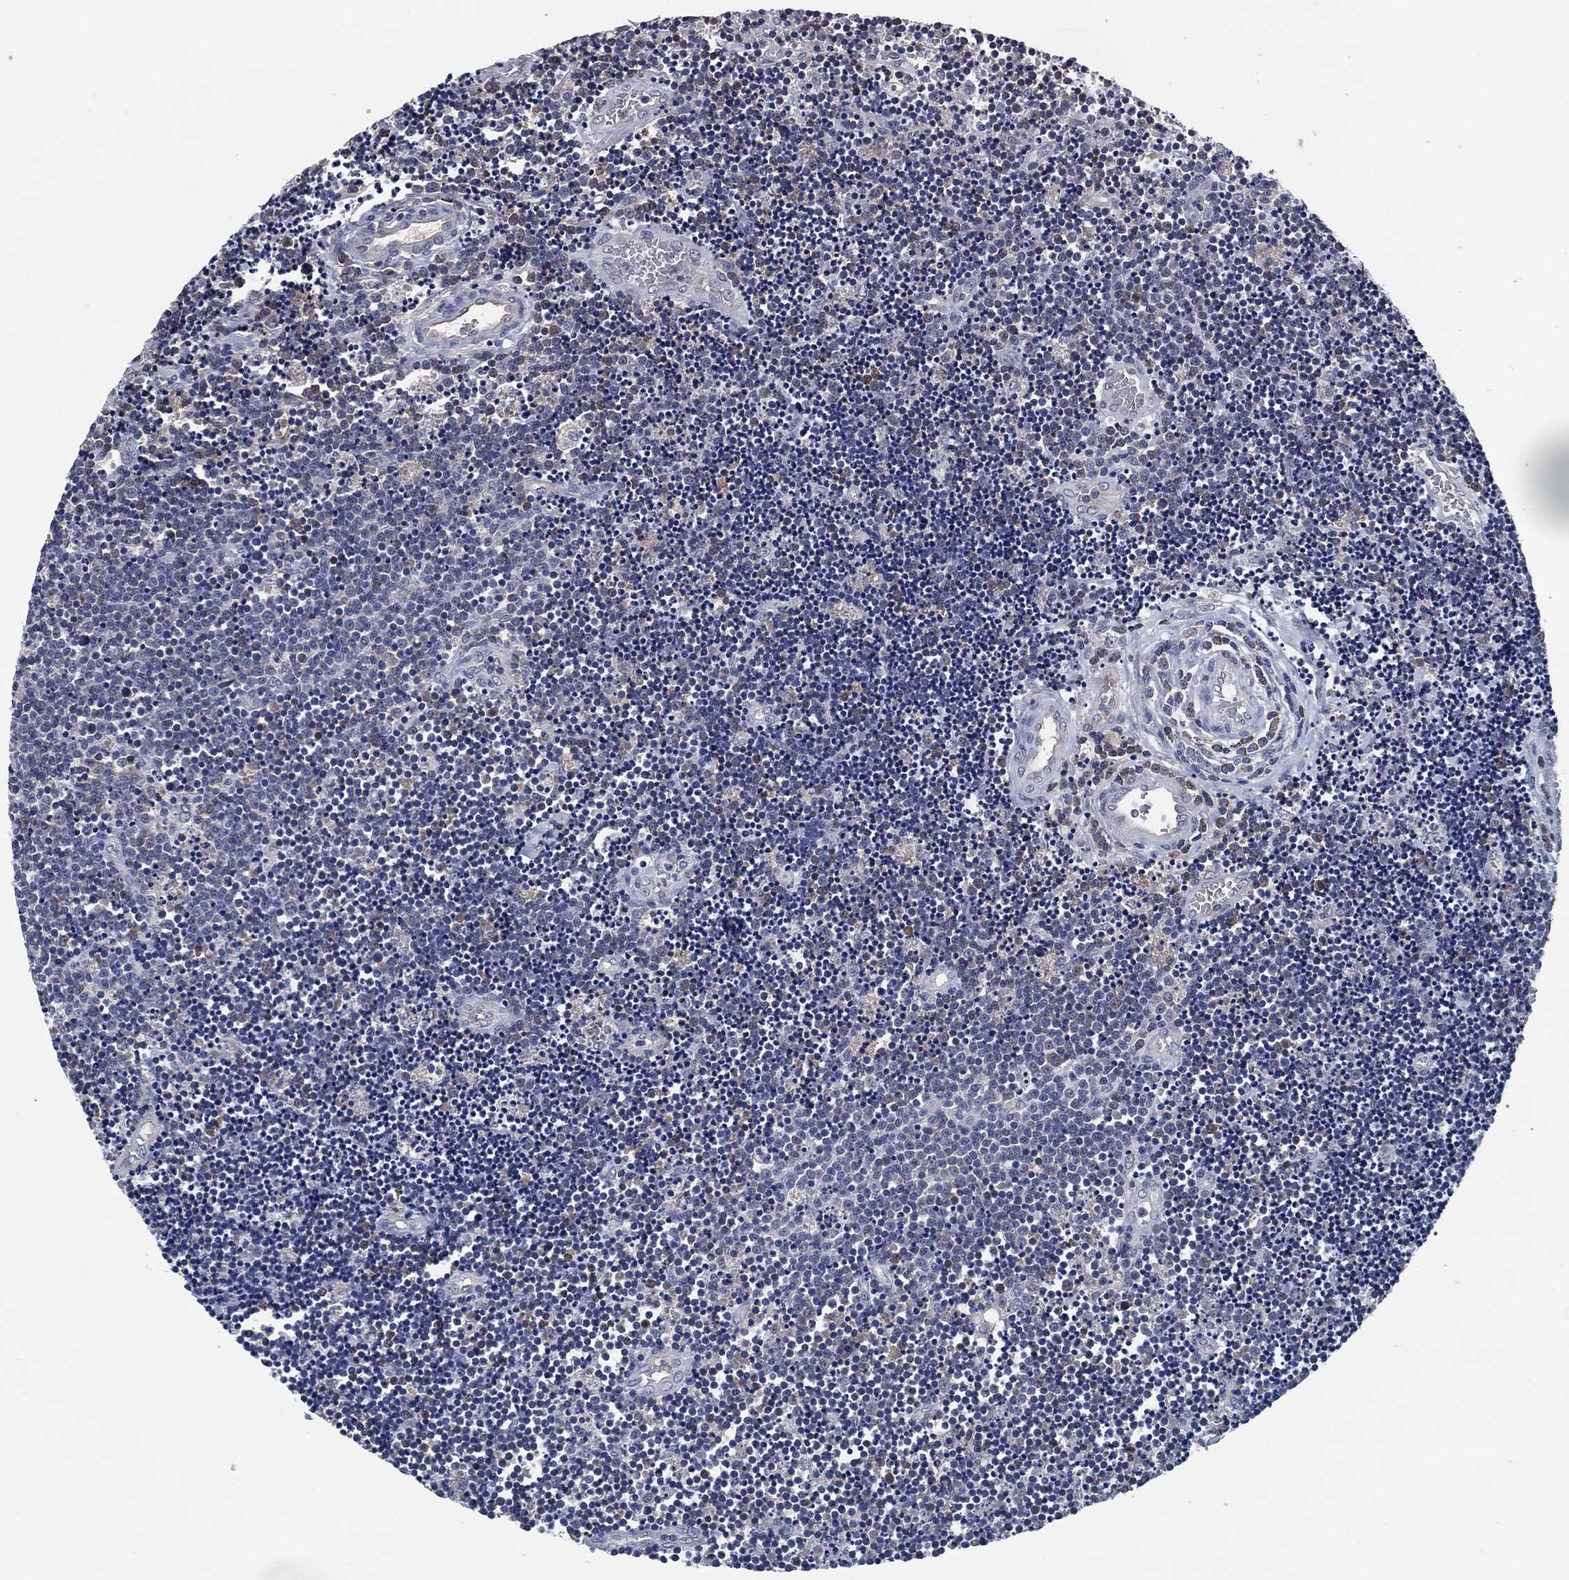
{"staining": {"intensity": "moderate", "quantity": "<25%", "location": "cytoplasmic/membranous"}, "tissue": "lymphoma", "cell_type": "Tumor cells", "image_type": "cancer", "snomed": [{"axis": "morphology", "description": "Malignant lymphoma, non-Hodgkin's type, Low grade"}, {"axis": "topography", "description": "Brain"}], "caption": "High-power microscopy captured an immunohistochemistry image of lymphoma, revealing moderate cytoplasmic/membranous positivity in approximately <25% of tumor cells.", "gene": "IL2RG", "patient": {"sex": "female", "age": 66}}